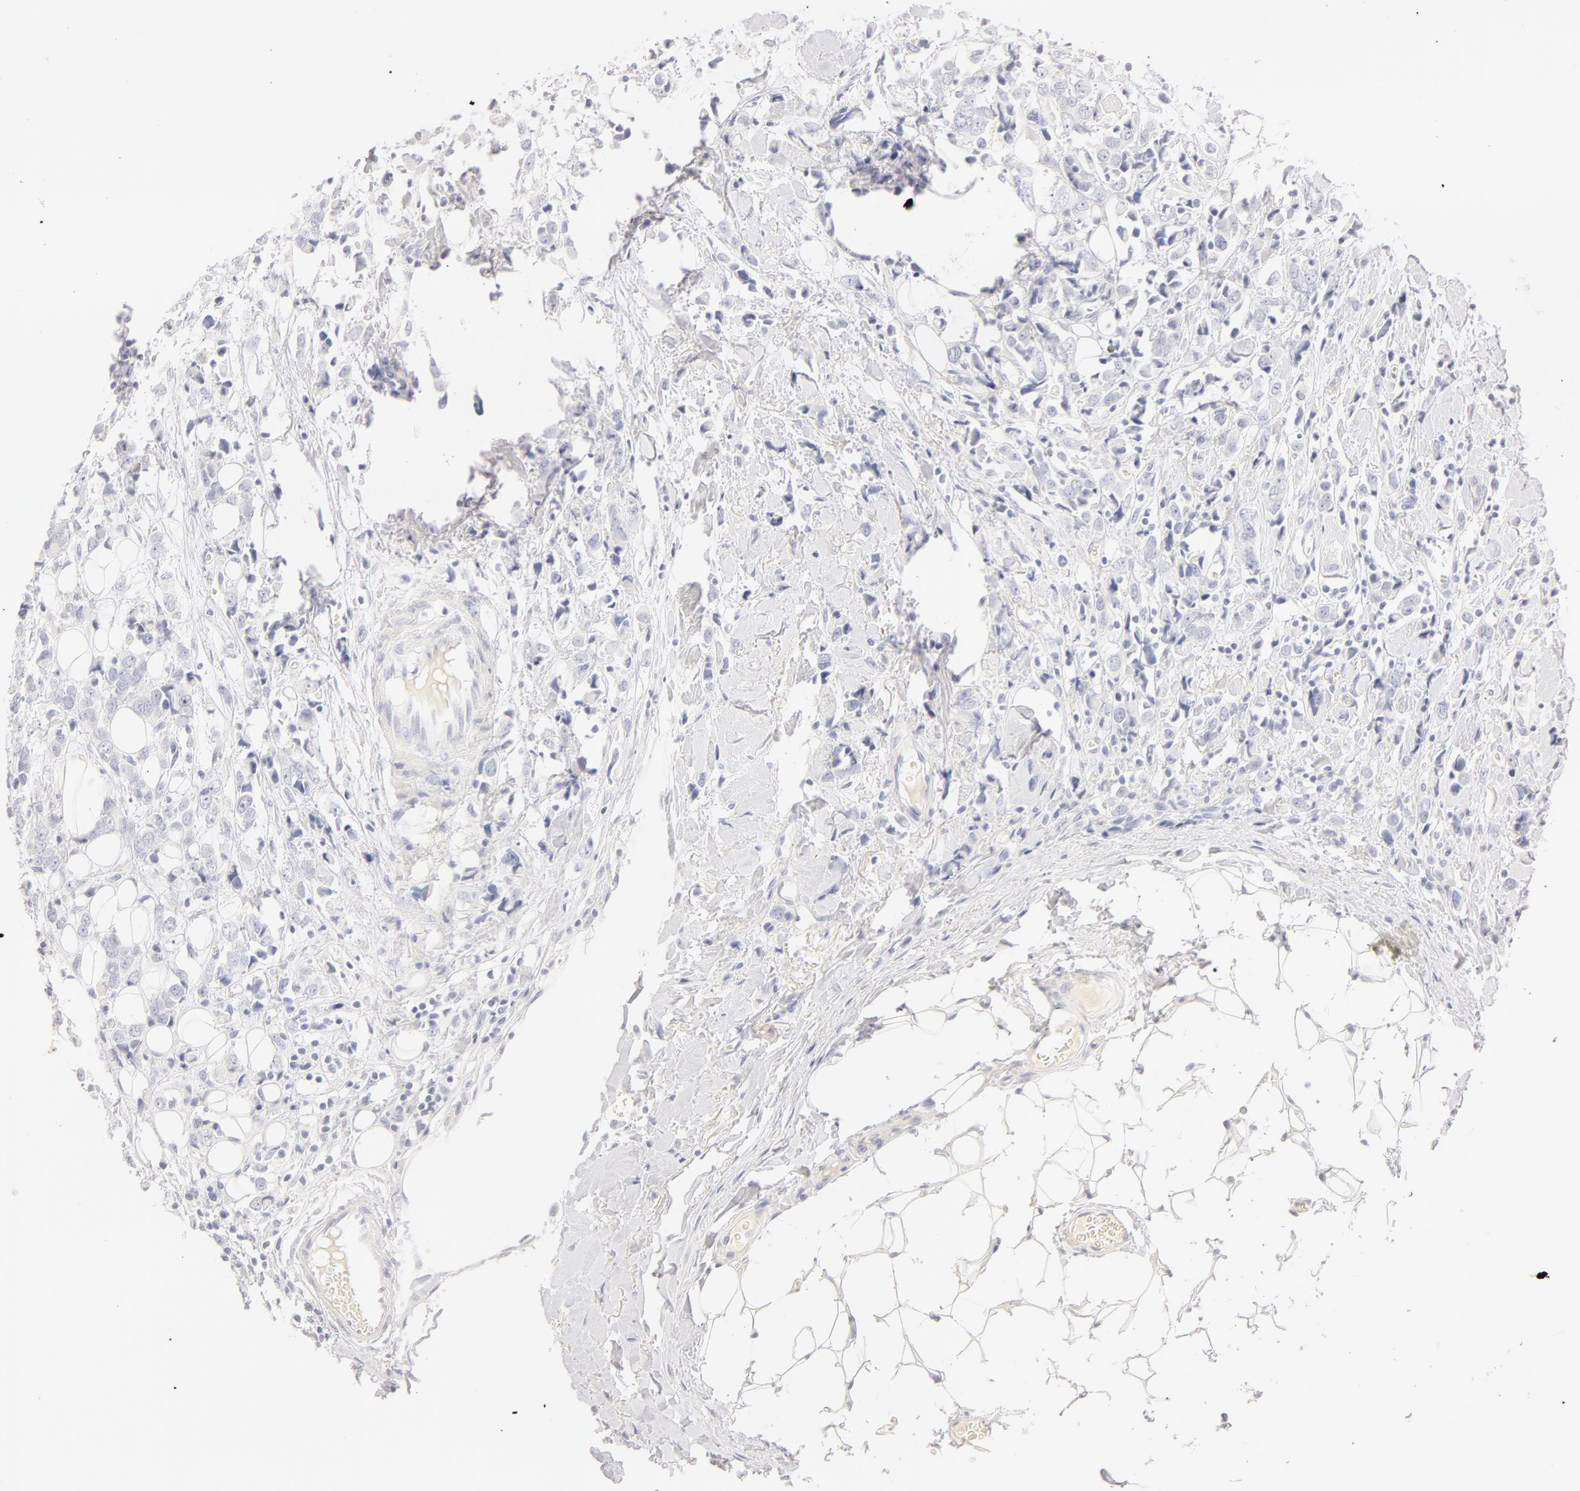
{"staining": {"intensity": "negative", "quantity": "none", "location": "none"}, "tissue": "breast cancer", "cell_type": "Tumor cells", "image_type": "cancer", "snomed": [{"axis": "morphology", "description": "Lobular carcinoma"}, {"axis": "topography", "description": "Breast"}], "caption": "Immunohistochemistry micrograph of neoplastic tissue: breast cancer (lobular carcinoma) stained with DAB demonstrates no significant protein staining in tumor cells. (DAB IHC, high magnification).", "gene": "LGALS7B", "patient": {"sex": "female", "age": 57}}